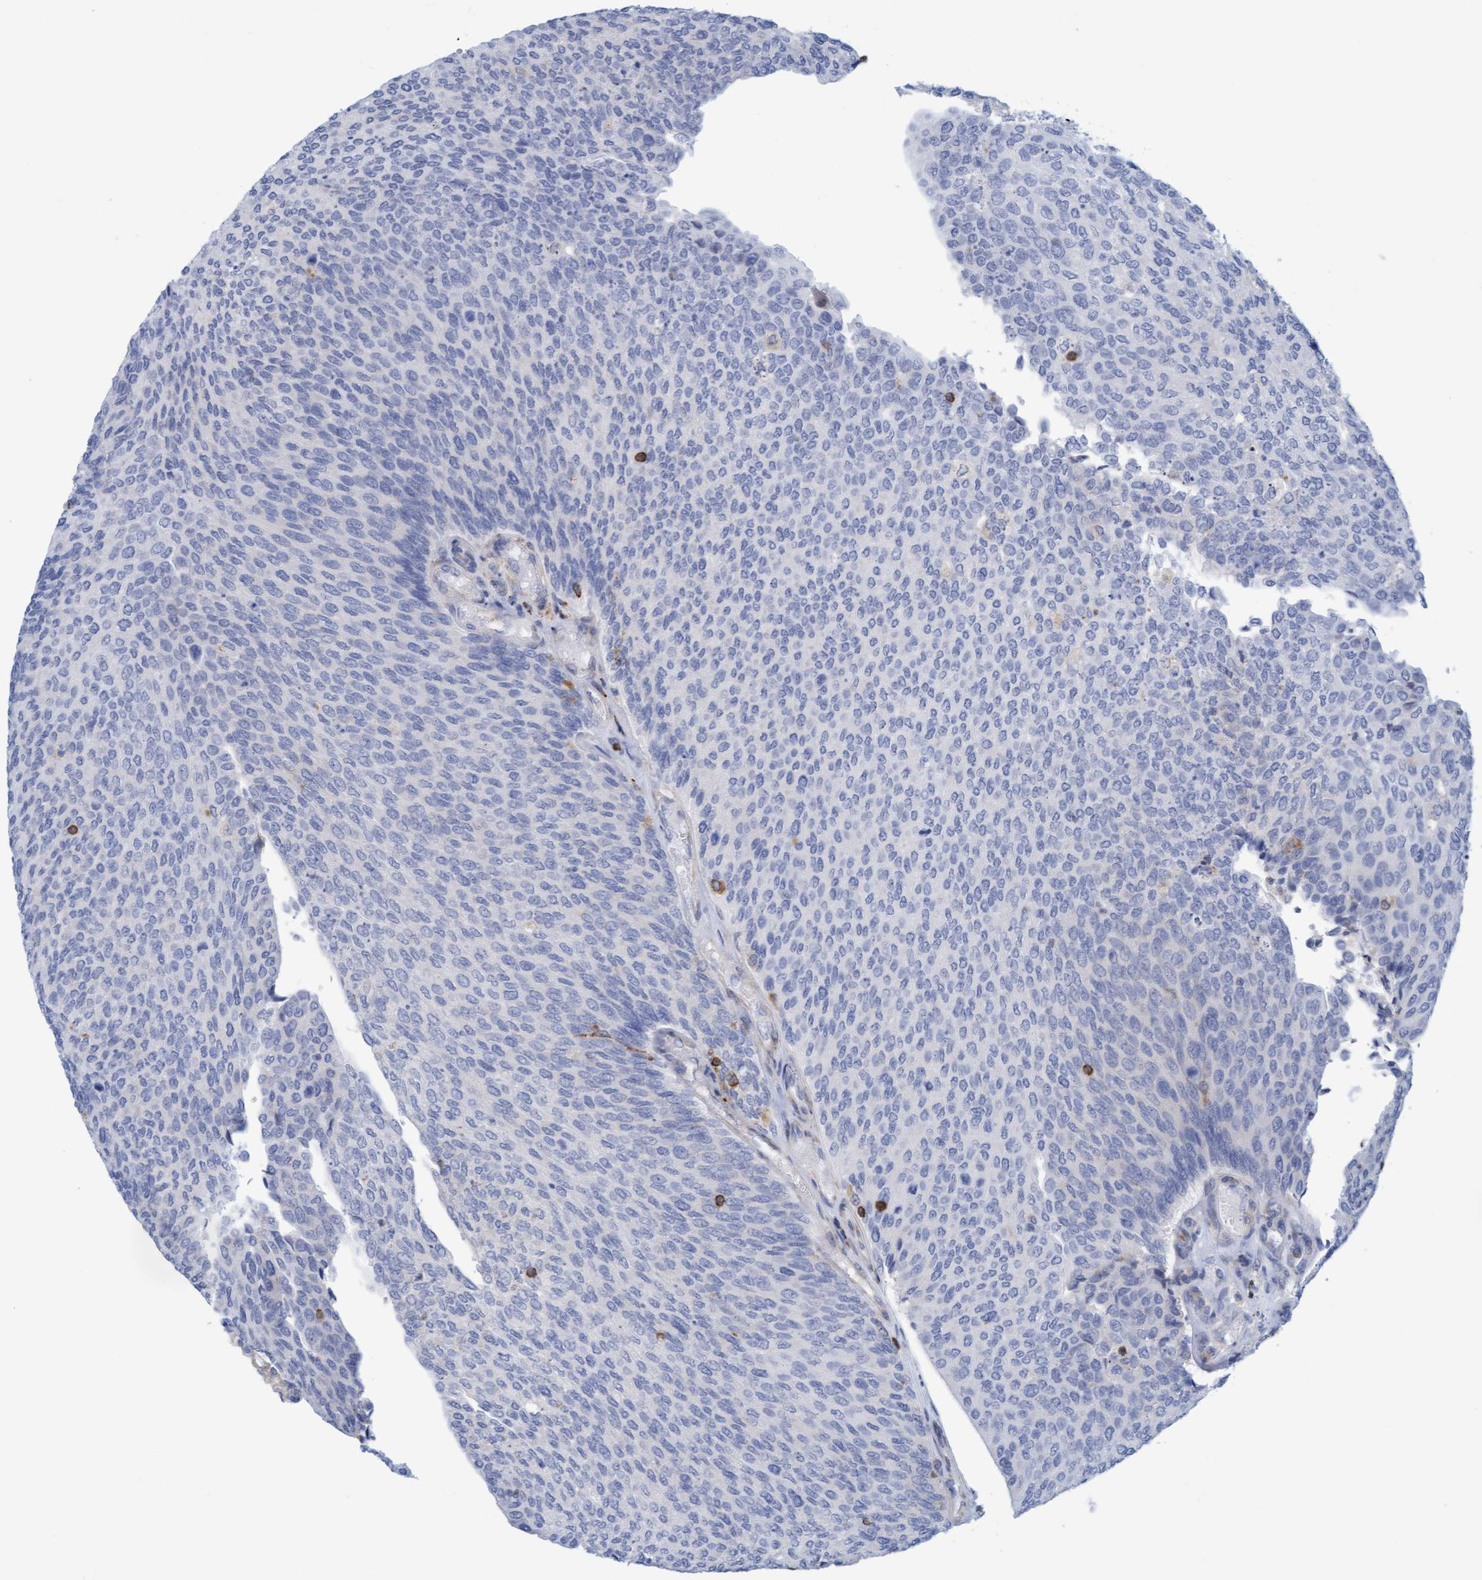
{"staining": {"intensity": "negative", "quantity": "none", "location": "none"}, "tissue": "urothelial cancer", "cell_type": "Tumor cells", "image_type": "cancer", "snomed": [{"axis": "morphology", "description": "Urothelial carcinoma, Low grade"}, {"axis": "topography", "description": "Urinary bladder"}], "caption": "An immunohistochemistry (IHC) photomicrograph of urothelial cancer is shown. There is no staining in tumor cells of urothelial cancer. Brightfield microscopy of immunohistochemistry stained with DAB (brown) and hematoxylin (blue), captured at high magnification.", "gene": "FNBP1", "patient": {"sex": "female", "age": 79}}